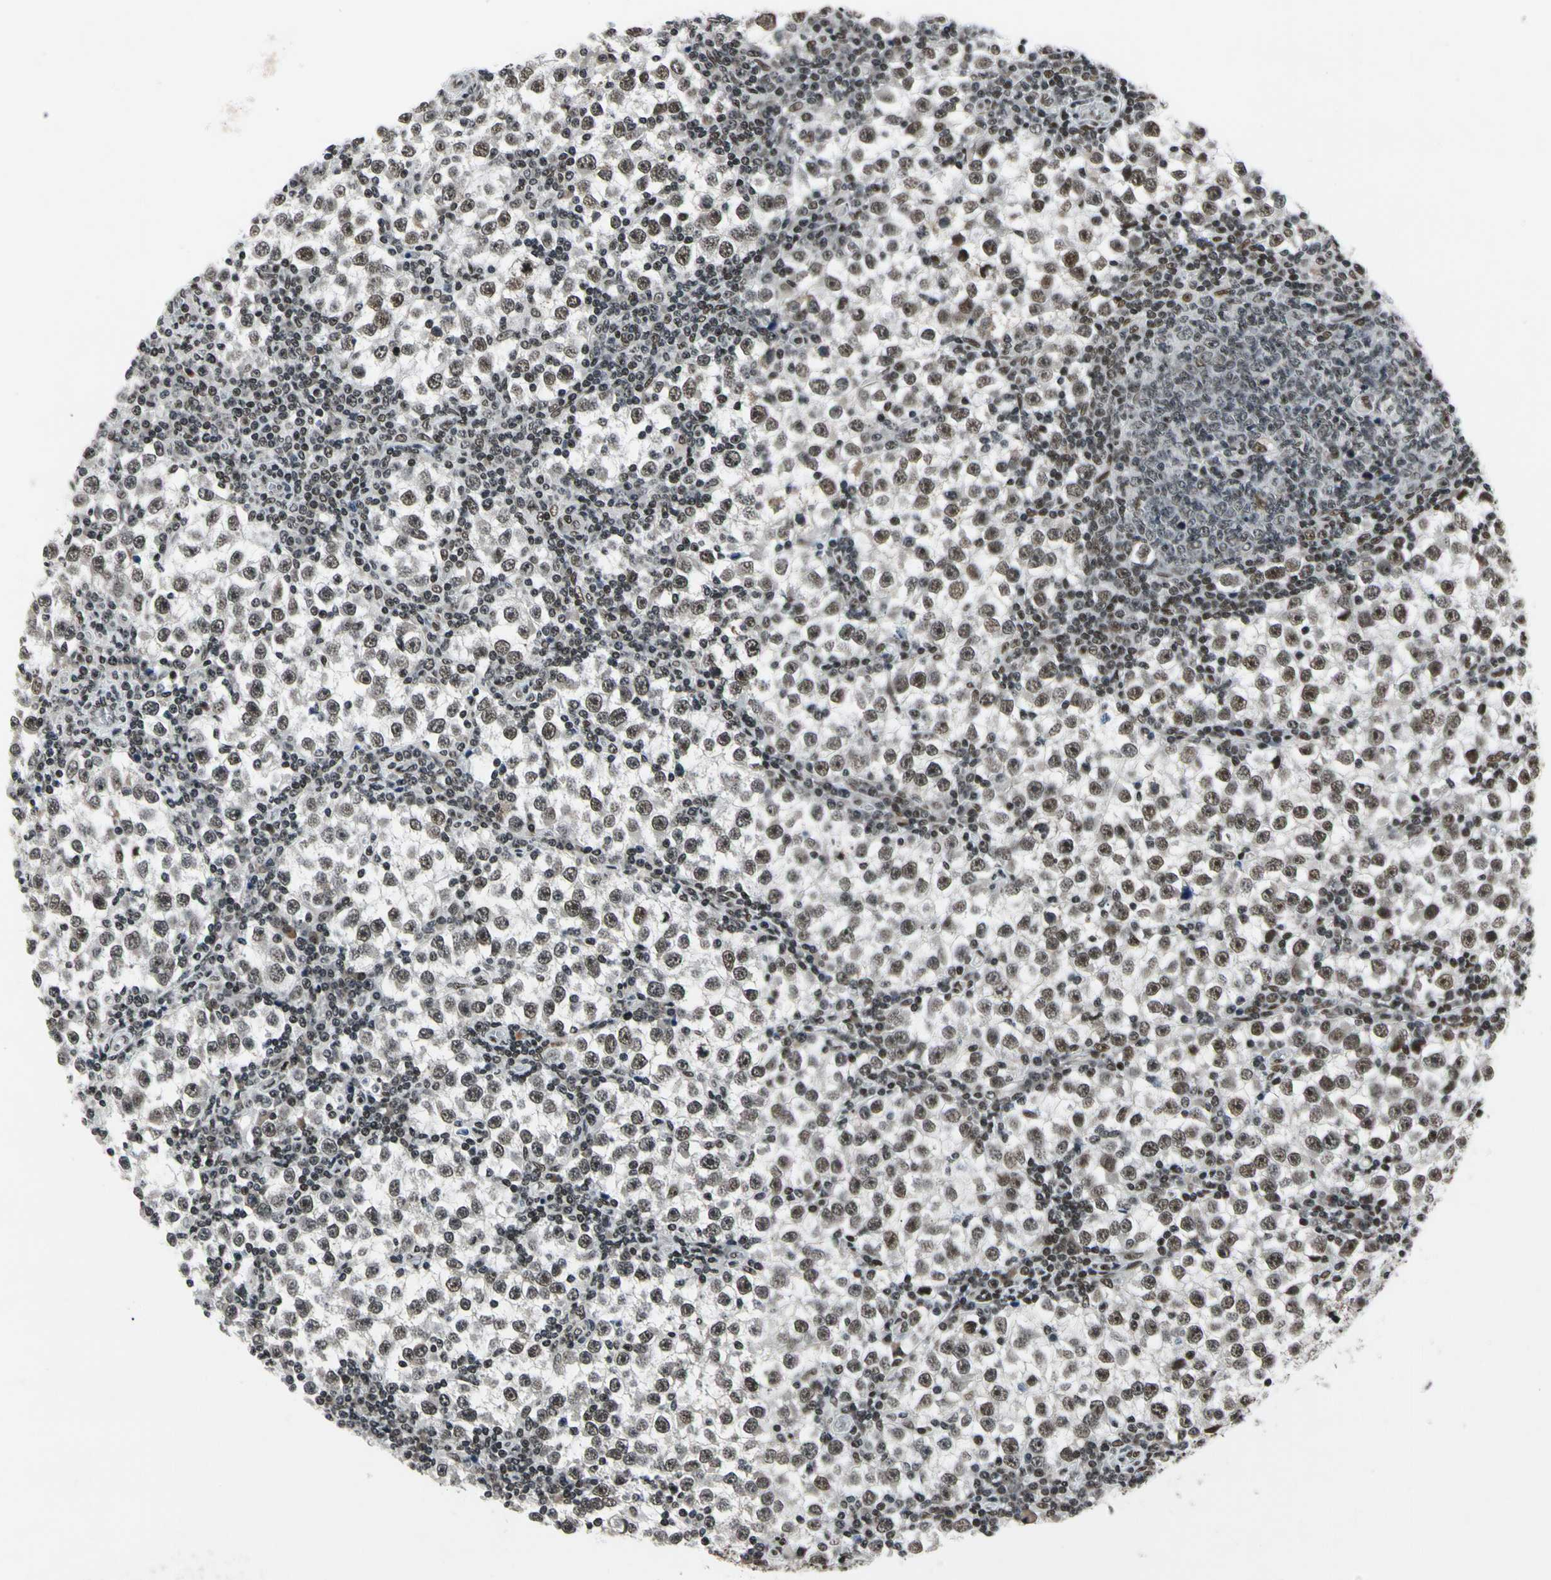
{"staining": {"intensity": "strong", "quantity": ">75%", "location": "nuclear"}, "tissue": "testis cancer", "cell_type": "Tumor cells", "image_type": "cancer", "snomed": [{"axis": "morphology", "description": "Seminoma, NOS"}, {"axis": "topography", "description": "Testis"}], "caption": "Protein expression analysis of testis seminoma reveals strong nuclear expression in about >75% of tumor cells.", "gene": "RECQL", "patient": {"sex": "male", "age": 65}}